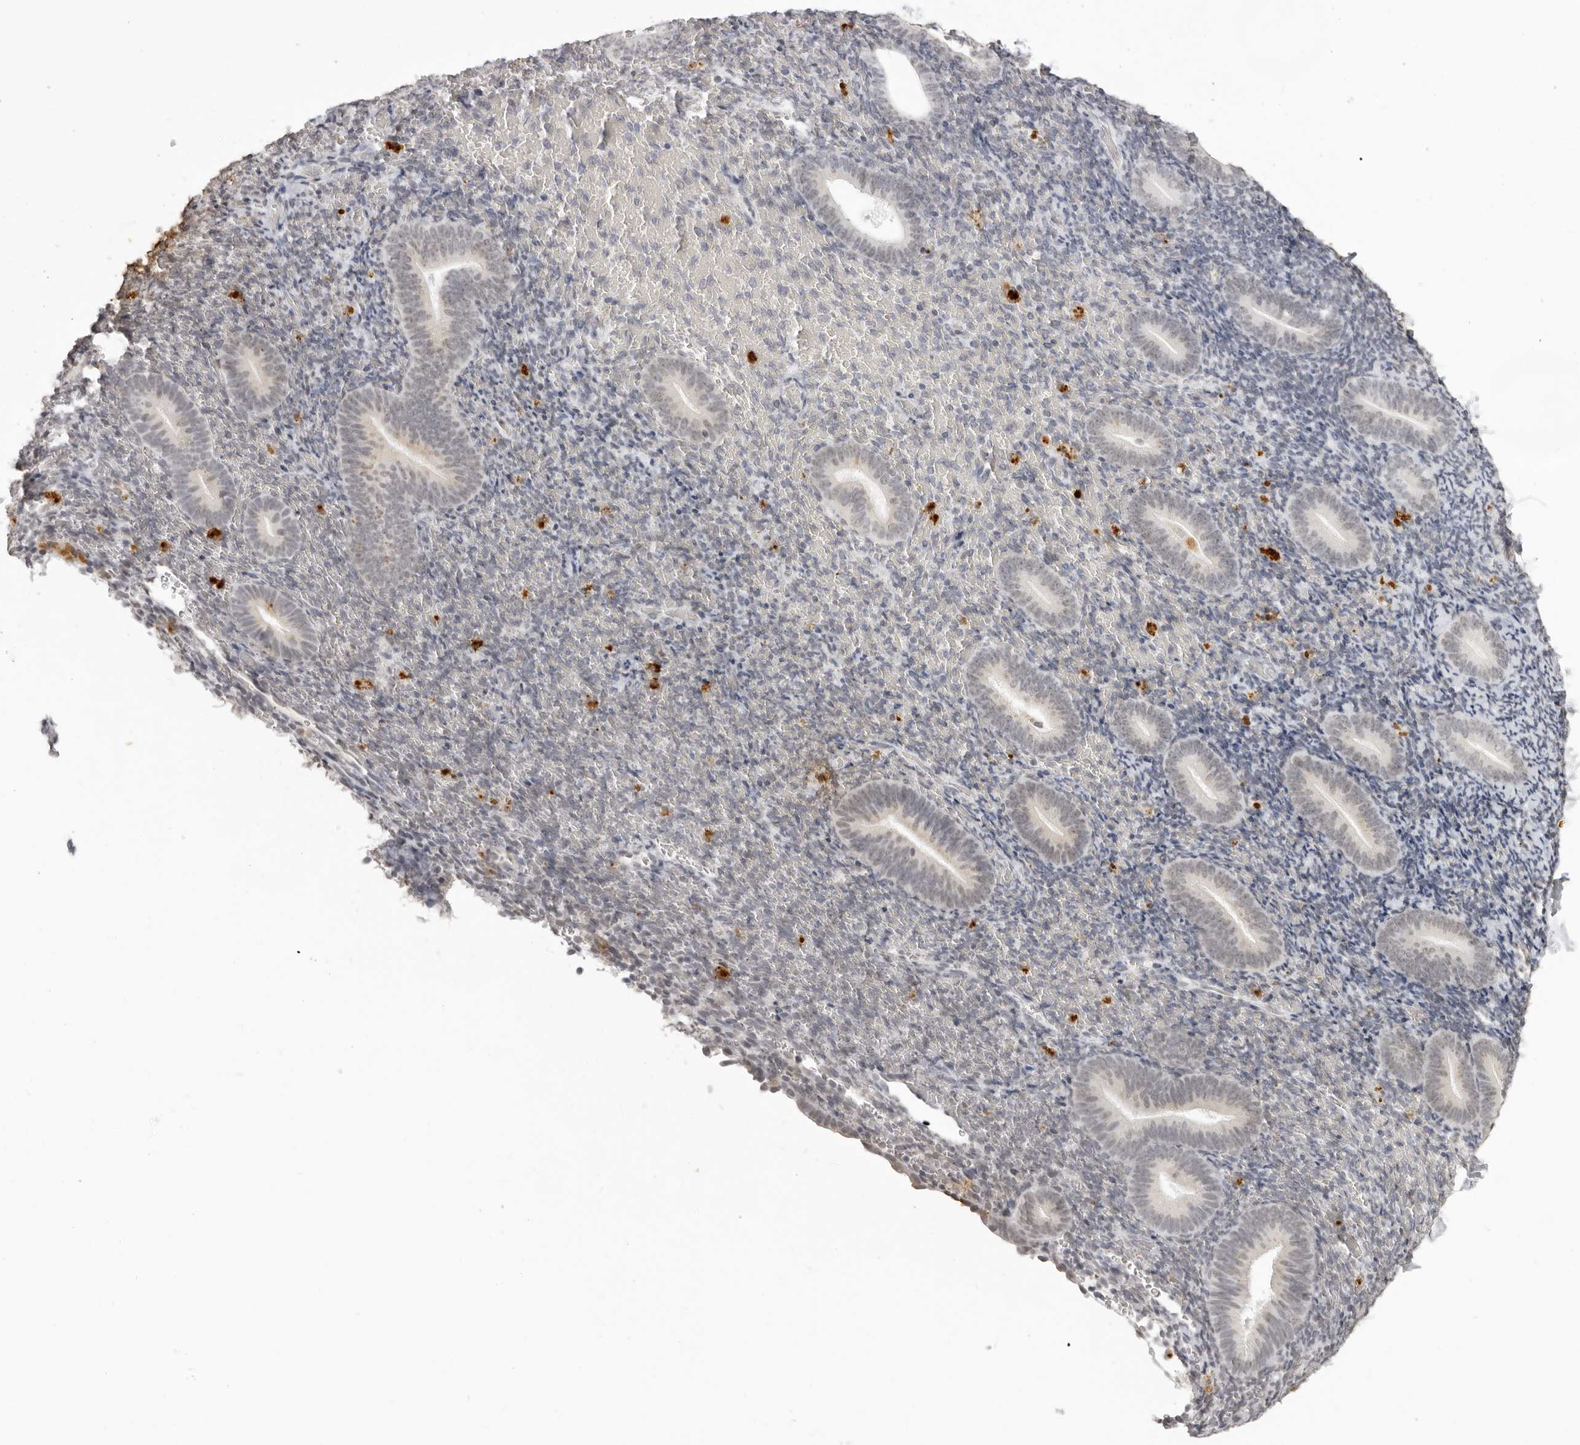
{"staining": {"intensity": "negative", "quantity": "none", "location": "none"}, "tissue": "endometrium", "cell_type": "Cells in endometrial stroma", "image_type": "normal", "snomed": [{"axis": "morphology", "description": "Normal tissue, NOS"}, {"axis": "topography", "description": "Endometrium"}], "caption": "Immunohistochemical staining of unremarkable endometrium exhibits no significant positivity in cells in endometrial stroma.", "gene": "NTM", "patient": {"sex": "female", "age": 51}}